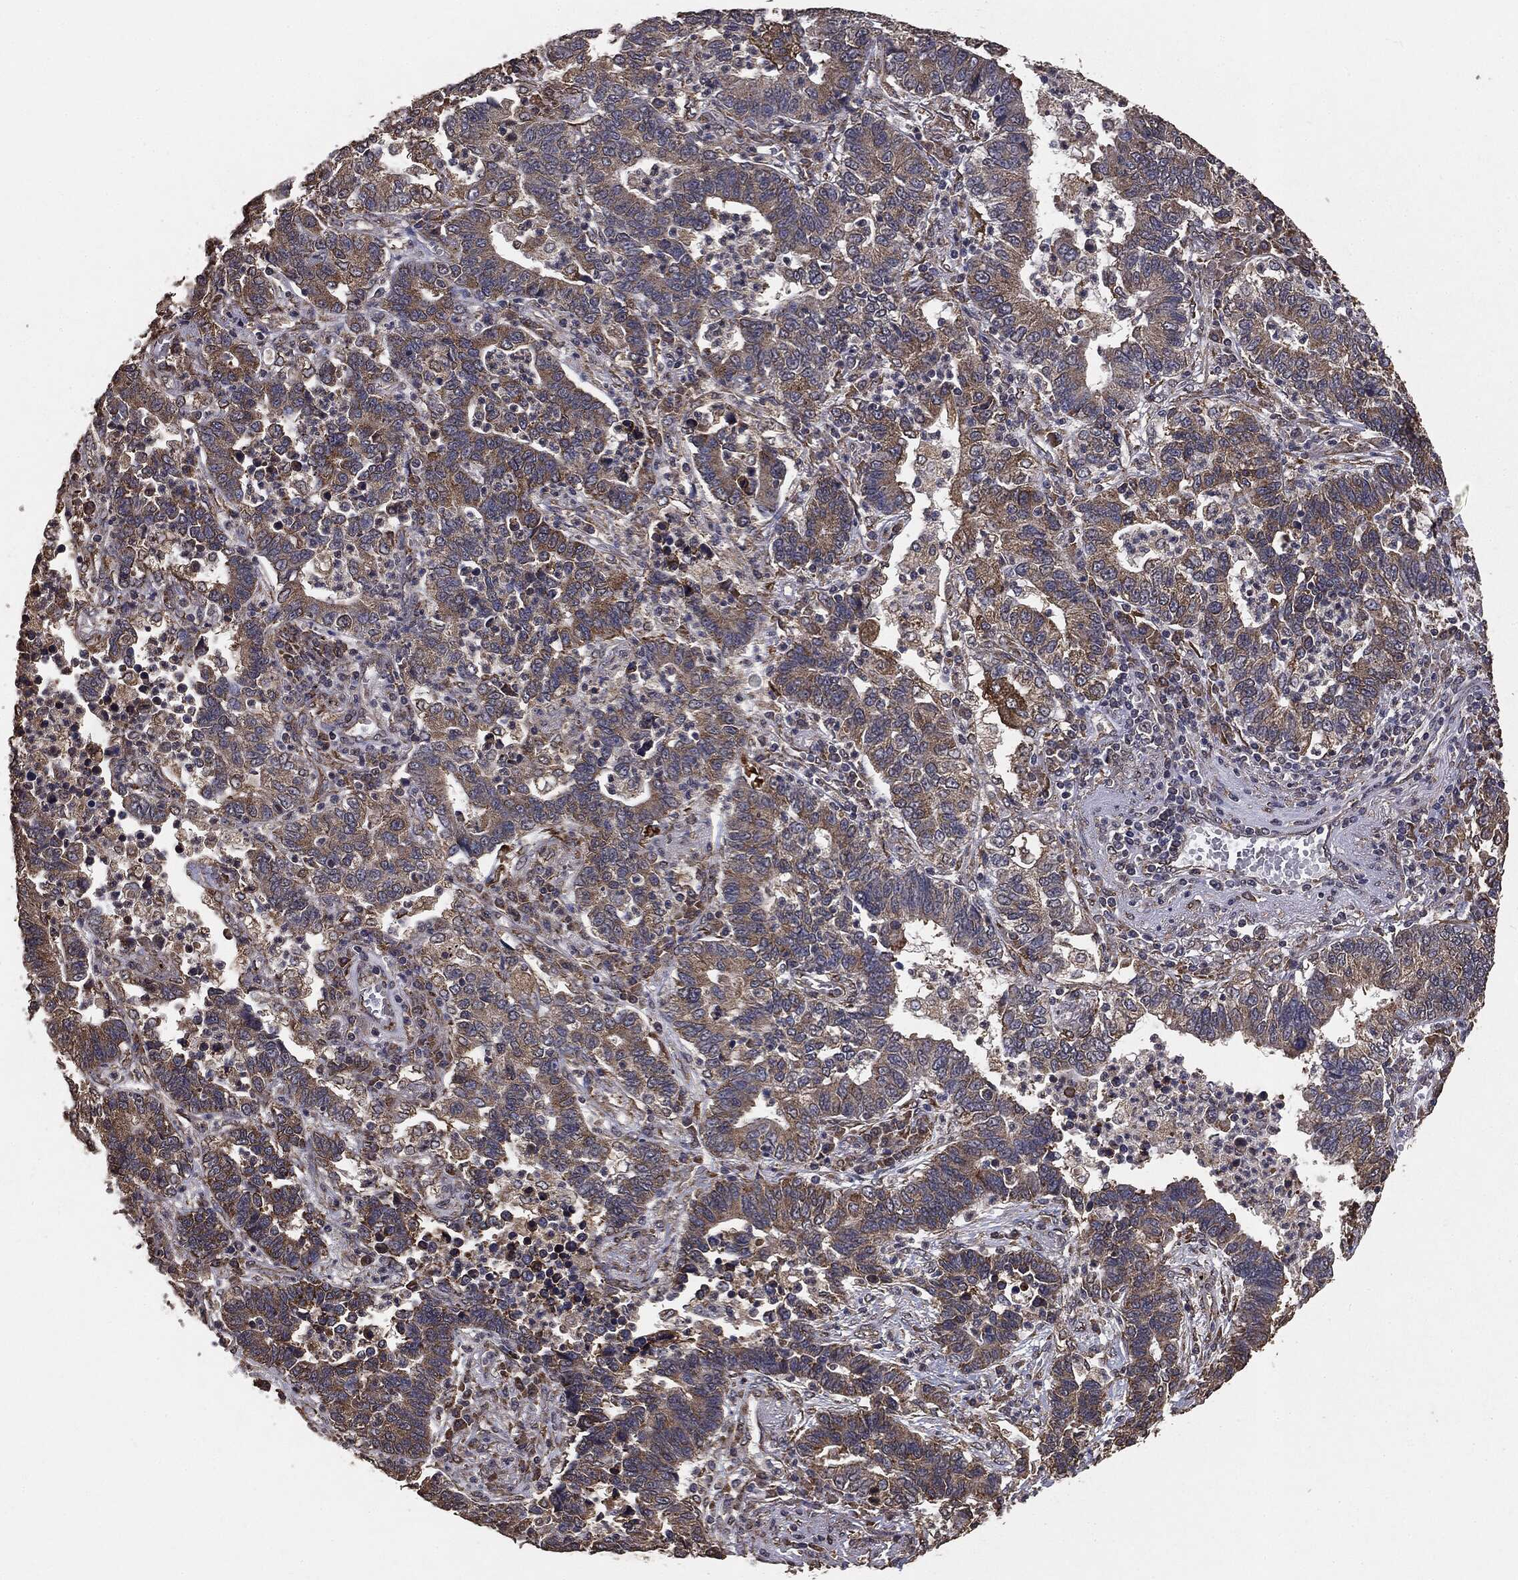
{"staining": {"intensity": "weak", "quantity": "25%-75%", "location": "cytoplasmic/membranous"}, "tissue": "lung cancer", "cell_type": "Tumor cells", "image_type": "cancer", "snomed": [{"axis": "morphology", "description": "Adenocarcinoma, NOS"}, {"axis": "topography", "description": "Lung"}], "caption": "Human lung cancer stained with a protein marker exhibits weak staining in tumor cells.", "gene": "MTOR", "patient": {"sex": "female", "age": 57}}